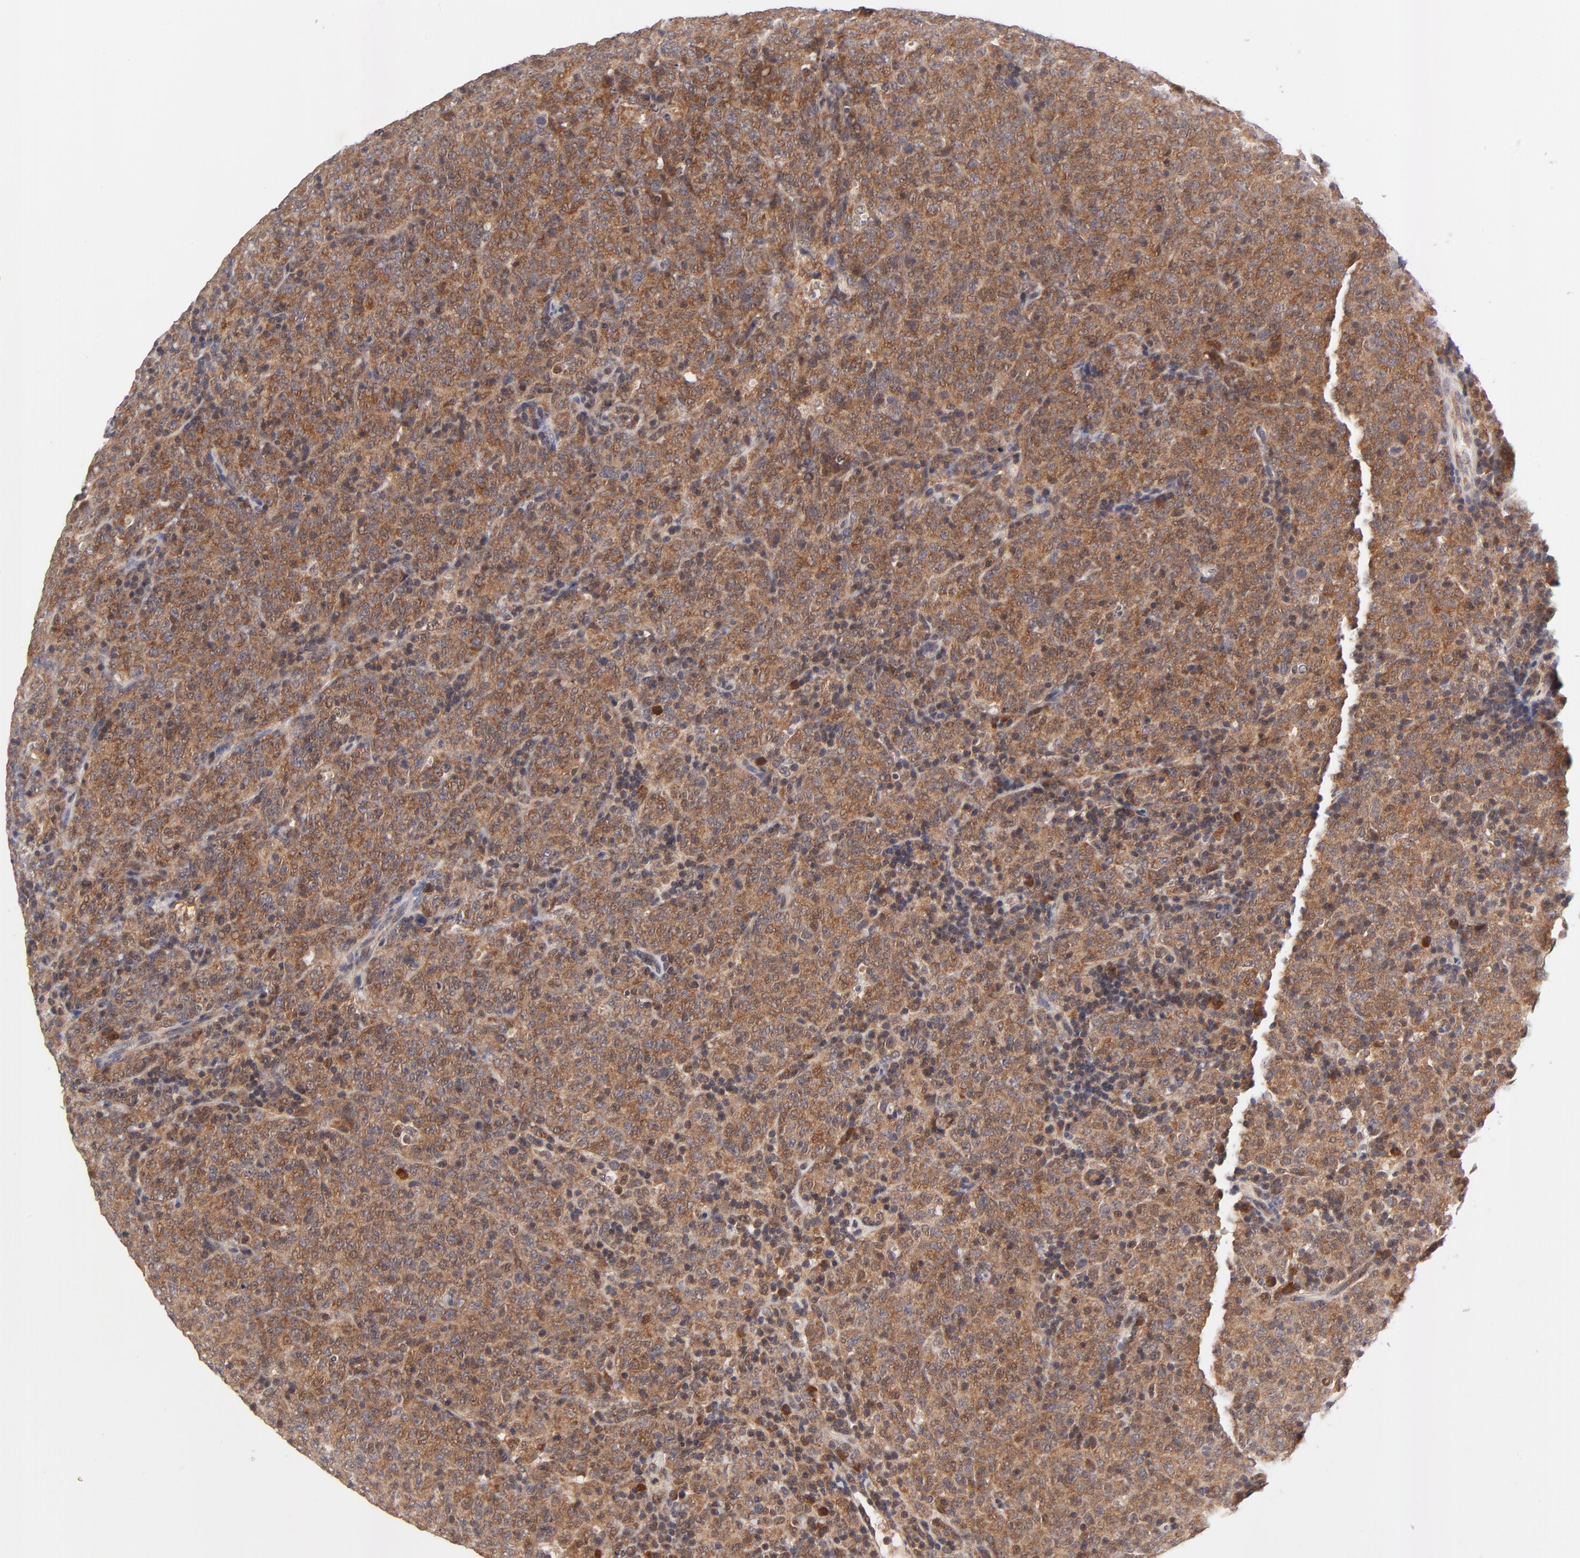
{"staining": {"intensity": "moderate", "quantity": ">75%", "location": "cytoplasmic/membranous,nuclear"}, "tissue": "lymphoma", "cell_type": "Tumor cells", "image_type": "cancer", "snomed": [{"axis": "morphology", "description": "Malignant lymphoma, non-Hodgkin's type, High grade"}, {"axis": "topography", "description": "Tonsil"}], "caption": "Immunohistochemistry (IHC) photomicrograph of neoplastic tissue: lymphoma stained using immunohistochemistry (IHC) exhibits medium levels of moderate protein expression localized specifically in the cytoplasmic/membranous and nuclear of tumor cells, appearing as a cytoplasmic/membranous and nuclear brown color.", "gene": "TXNL1", "patient": {"sex": "female", "age": 36}}